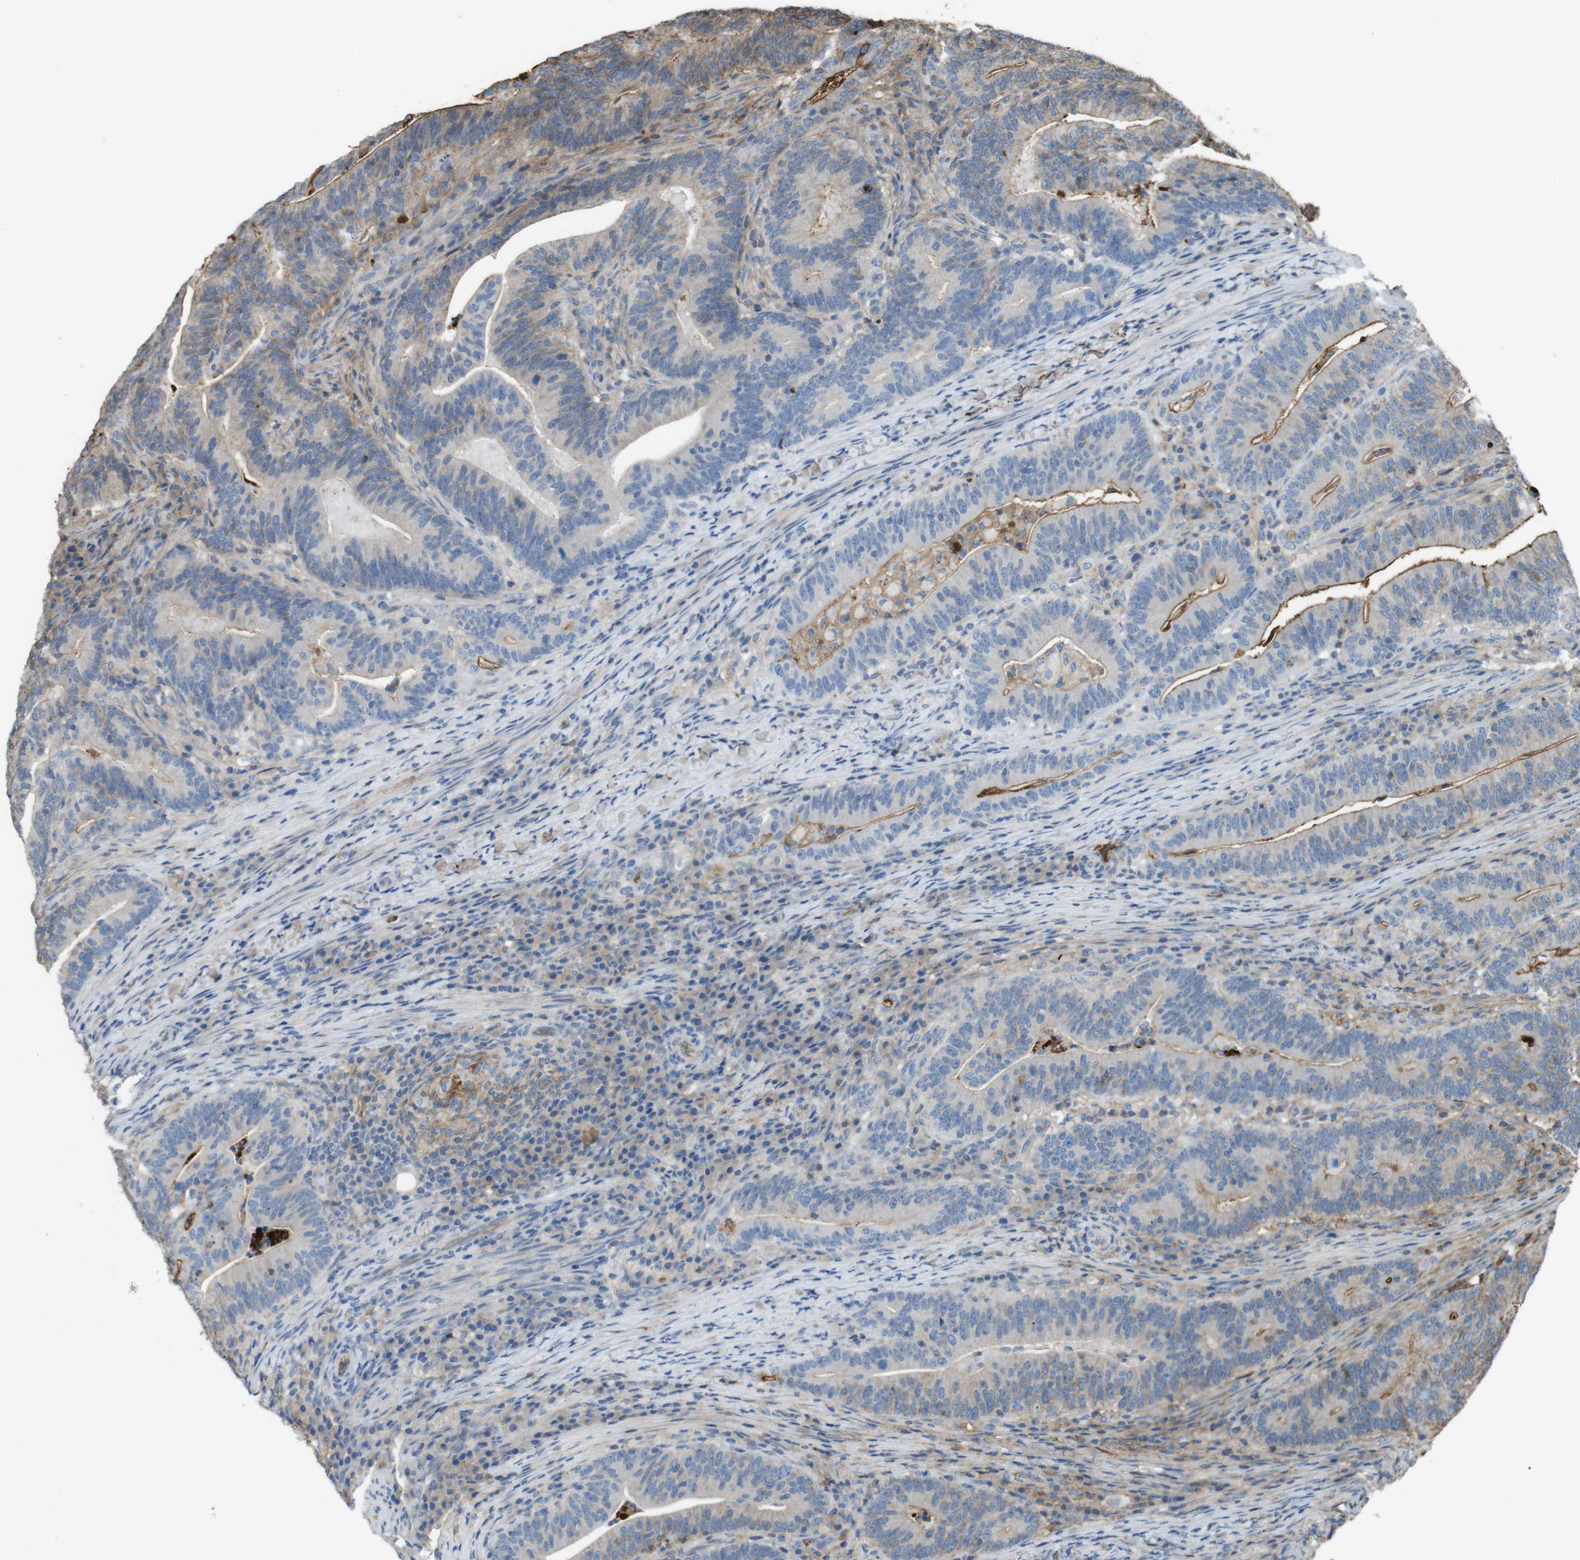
{"staining": {"intensity": "moderate", "quantity": "<25%", "location": "cytoplasmic/membranous"}, "tissue": "colorectal cancer", "cell_type": "Tumor cells", "image_type": "cancer", "snomed": [{"axis": "morphology", "description": "Normal tissue, NOS"}, {"axis": "morphology", "description": "Adenocarcinoma, NOS"}, {"axis": "topography", "description": "Colon"}], "caption": "Tumor cells demonstrate moderate cytoplasmic/membranous expression in about <25% of cells in colorectal adenocarcinoma.", "gene": "LTBP4", "patient": {"sex": "female", "age": 66}}